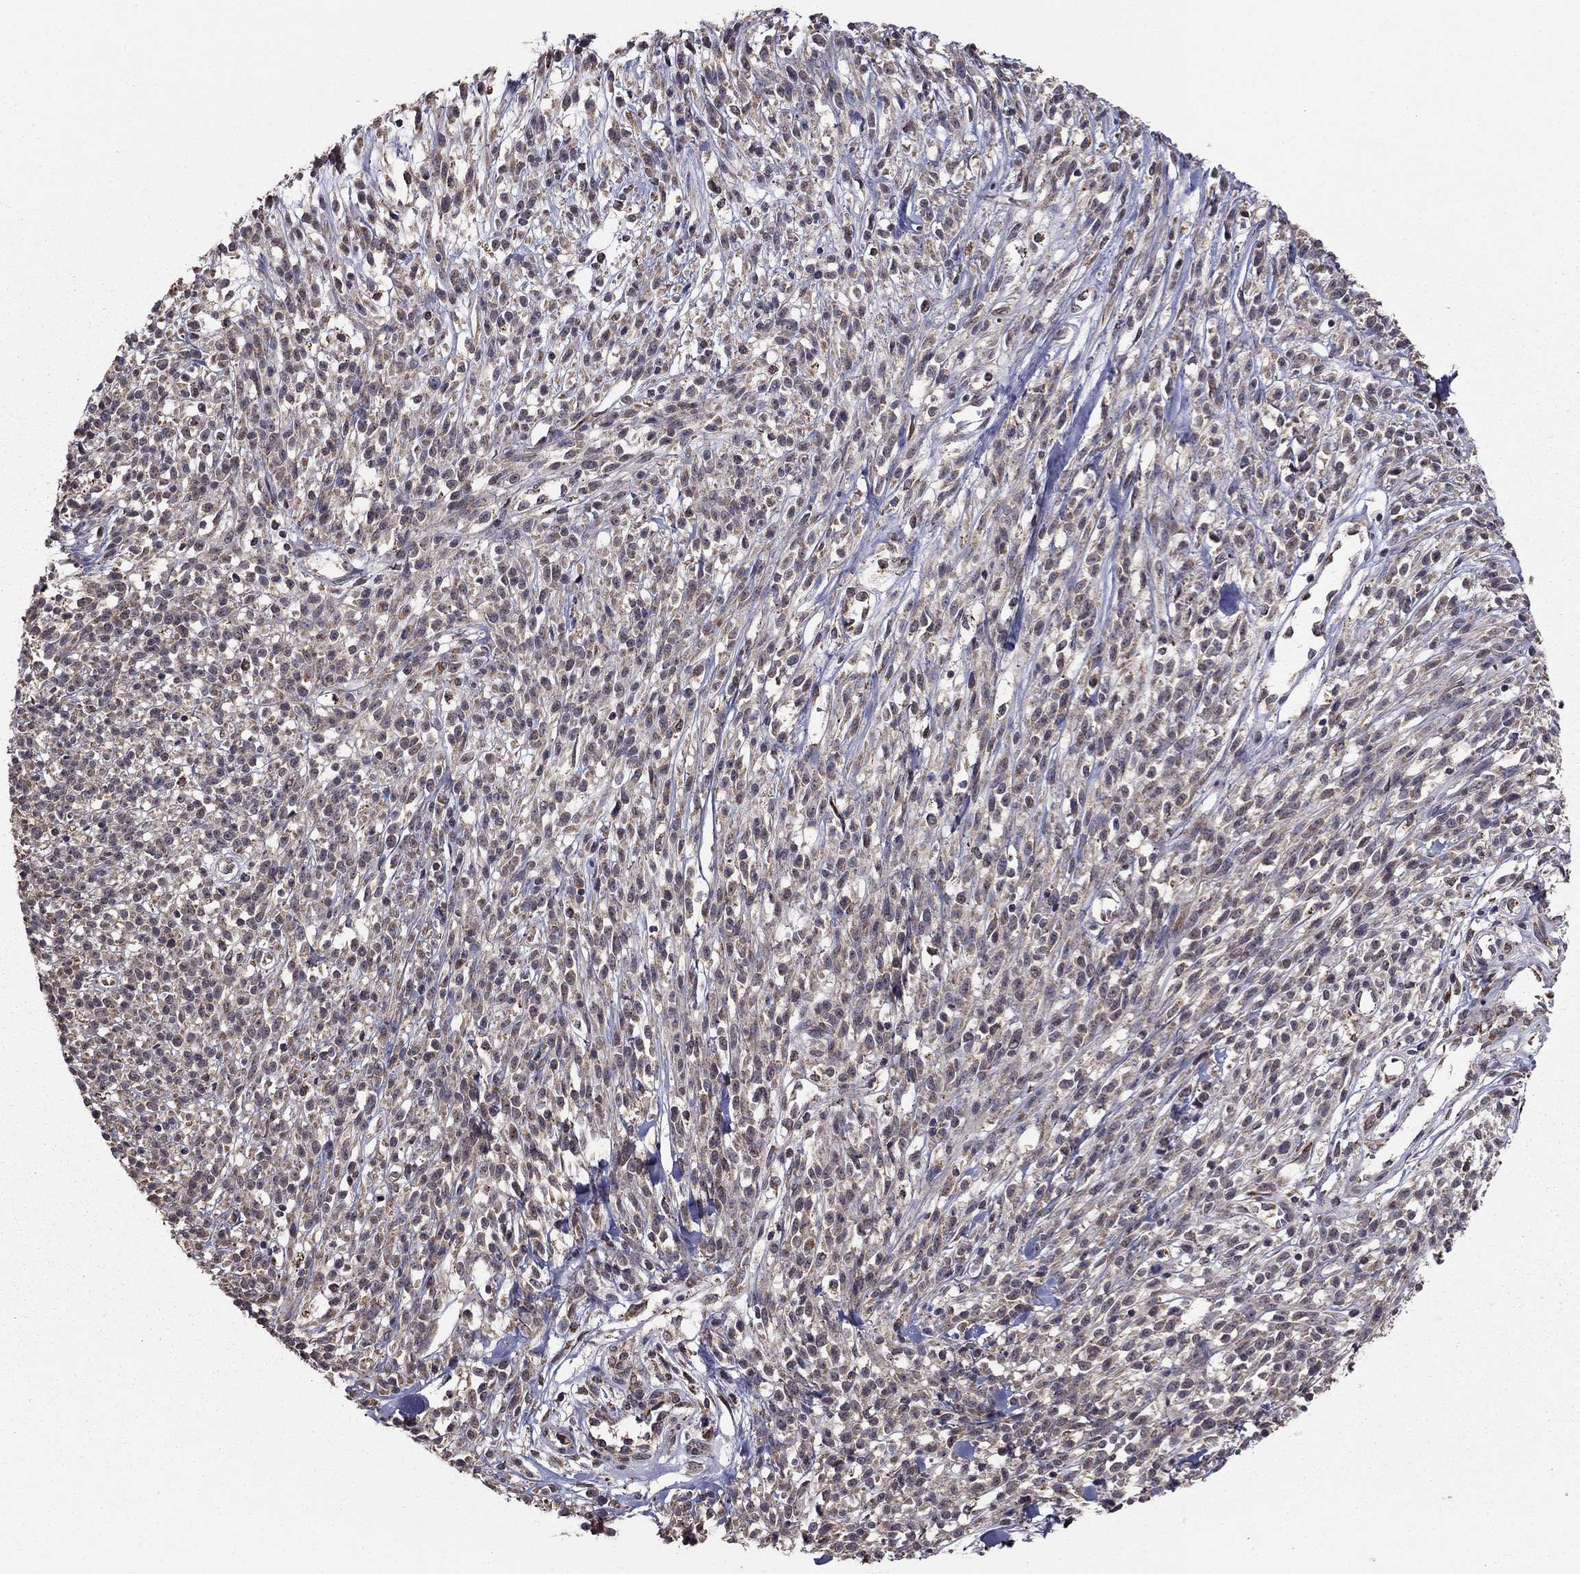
{"staining": {"intensity": "negative", "quantity": "none", "location": "none"}, "tissue": "melanoma", "cell_type": "Tumor cells", "image_type": "cancer", "snomed": [{"axis": "morphology", "description": "Malignant melanoma, NOS"}, {"axis": "topography", "description": "Skin"}, {"axis": "topography", "description": "Skin of trunk"}], "caption": "DAB immunohistochemical staining of human melanoma exhibits no significant positivity in tumor cells.", "gene": "NKIRAS1", "patient": {"sex": "male", "age": 74}}